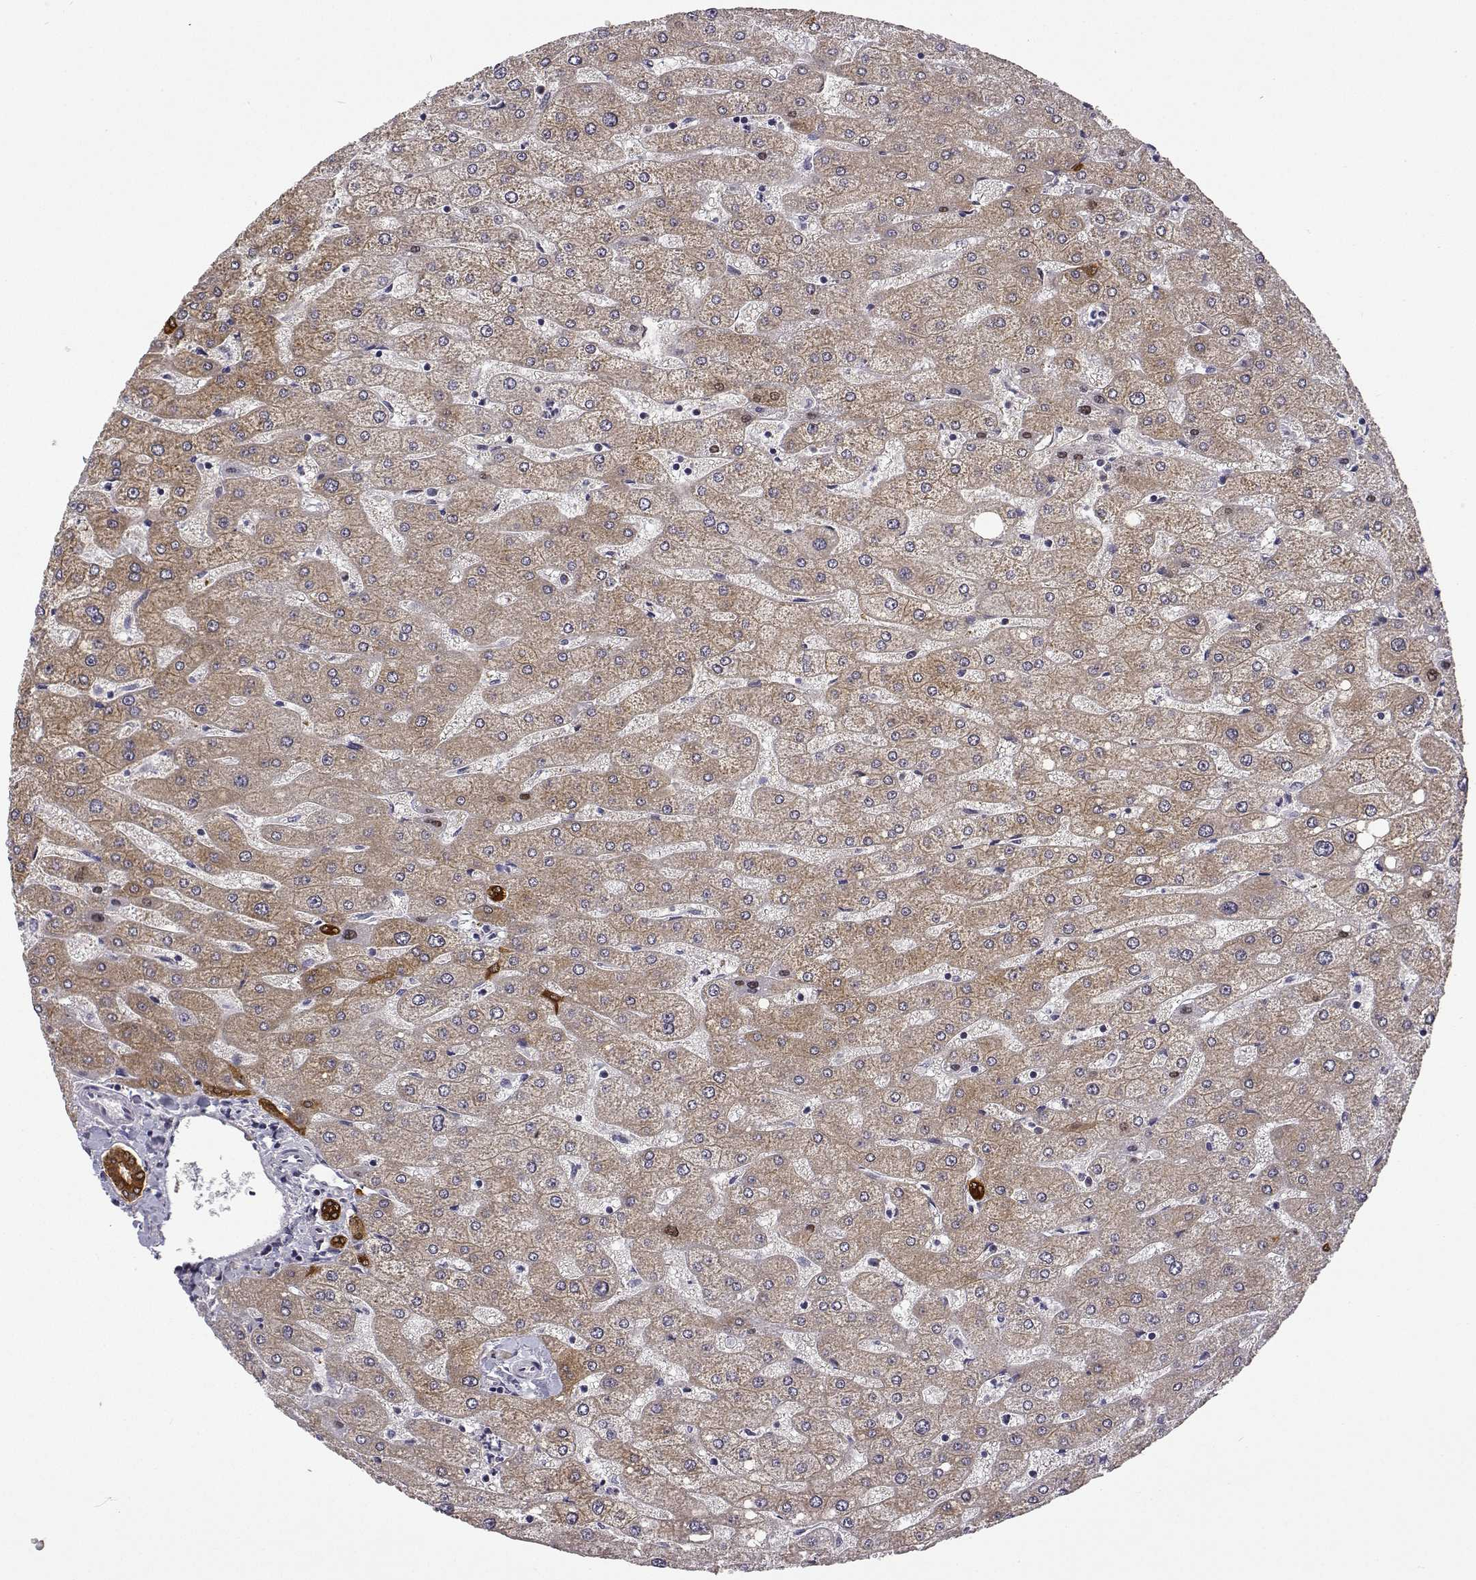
{"staining": {"intensity": "strong", "quantity": ">75%", "location": "cytoplasmic/membranous,nuclear"}, "tissue": "liver", "cell_type": "Cholangiocytes", "image_type": "normal", "snomed": [{"axis": "morphology", "description": "Normal tissue, NOS"}, {"axis": "topography", "description": "Liver"}], "caption": "High-power microscopy captured an immunohistochemistry (IHC) micrograph of unremarkable liver, revealing strong cytoplasmic/membranous,nuclear positivity in about >75% of cholangiocytes.", "gene": "PHGDH", "patient": {"sex": "male", "age": 67}}